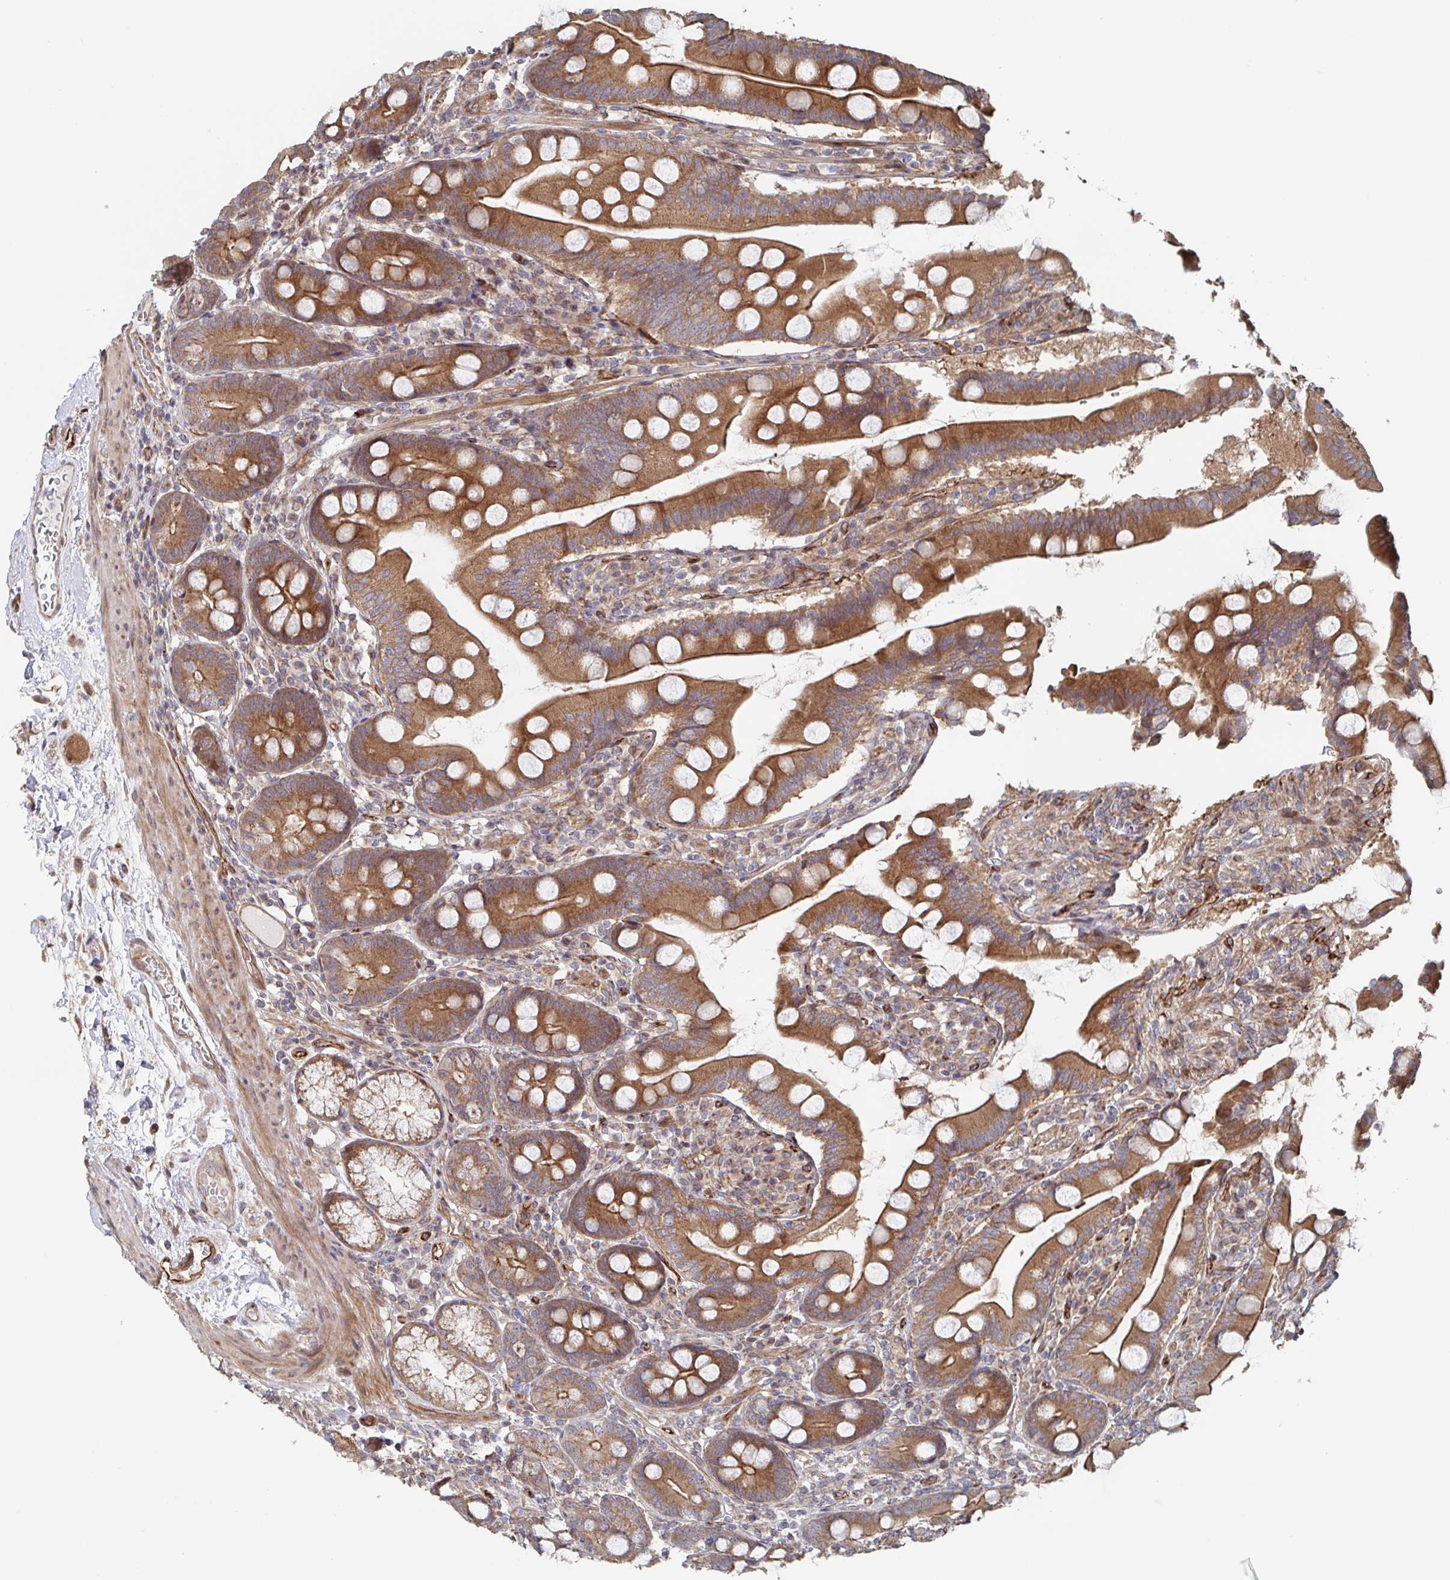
{"staining": {"intensity": "strong", "quantity": ">75%", "location": "cytoplasmic/membranous"}, "tissue": "duodenum", "cell_type": "Glandular cells", "image_type": "normal", "snomed": [{"axis": "morphology", "description": "Normal tissue, NOS"}, {"axis": "topography", "description": "Duodenum"}], "caption": "This photomicrograph displays benign duodenum stained with immunohistochemistry to label a protein in brown. The cytoplasmic/membranous of glandular cells show strong positivity for the protein. Nuclei are counter-stained blue.", "gene": "DVL3", "patient": {"sex": "female", "age": 67}}